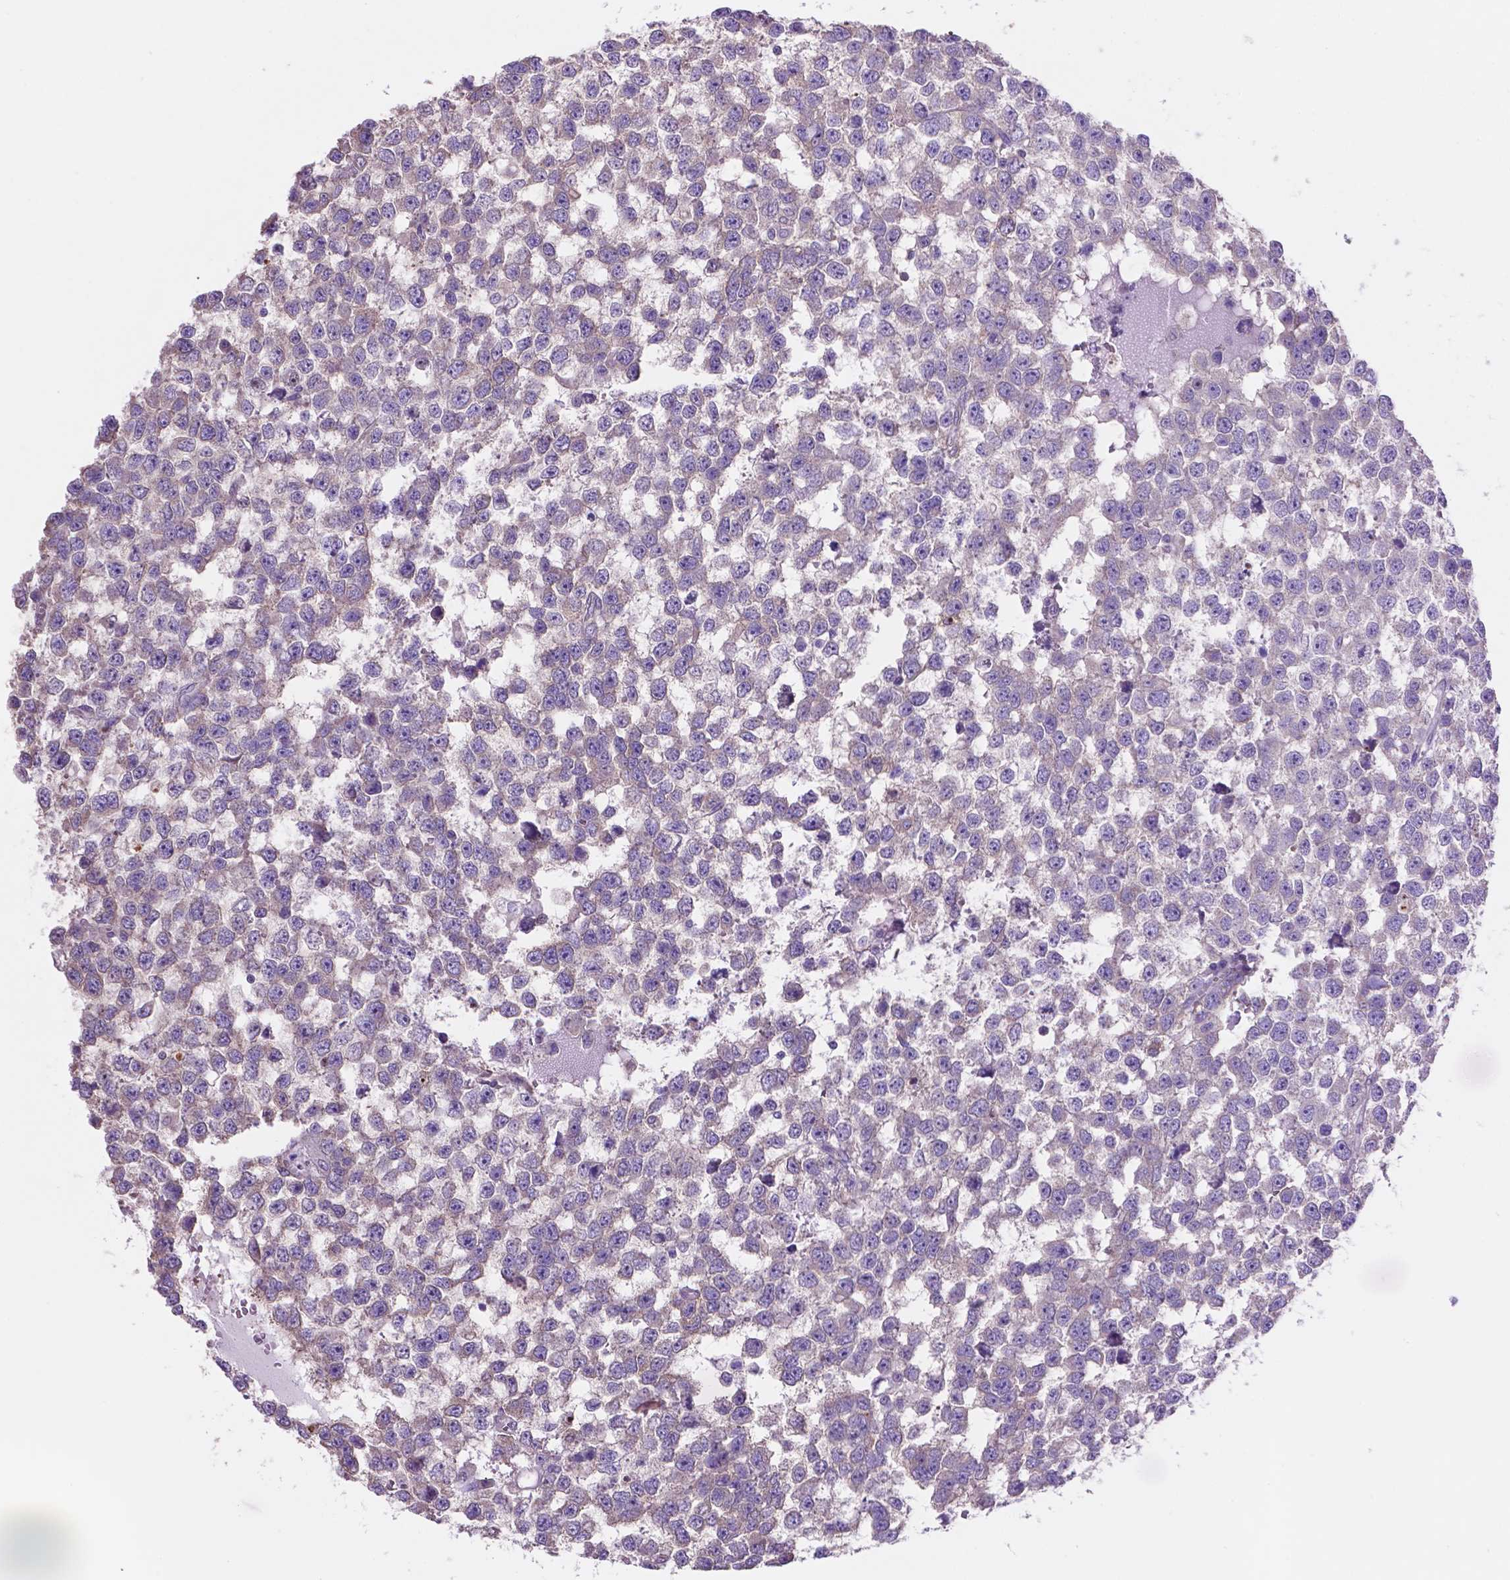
{"staining": {"intensity": "negative", "quantity": "none", "location": "none"}, "tissue": "testis cancer", "cell_type": "Tumor cells", "image_type": "cancer", "snomed": [{"axis": "morphology", "description": "Normal tissue, NOS"}, {"axis": "morphology", "description": "Seminoma, NOS"}, {"axis": "topography", "description": "Testis"}, {"axis": "topography", "description": "Epididymis"}], "caption": "A photomicrograph of human testis seminoma is negative for staining in tumor cells. Brightfield microscopy of immunohistochemistry stained with DAB (brown) and hematoxylin (blue), captured at high magnification.", "gene": "SPDYA", "patient": {"sex": "male", "age": 34}}